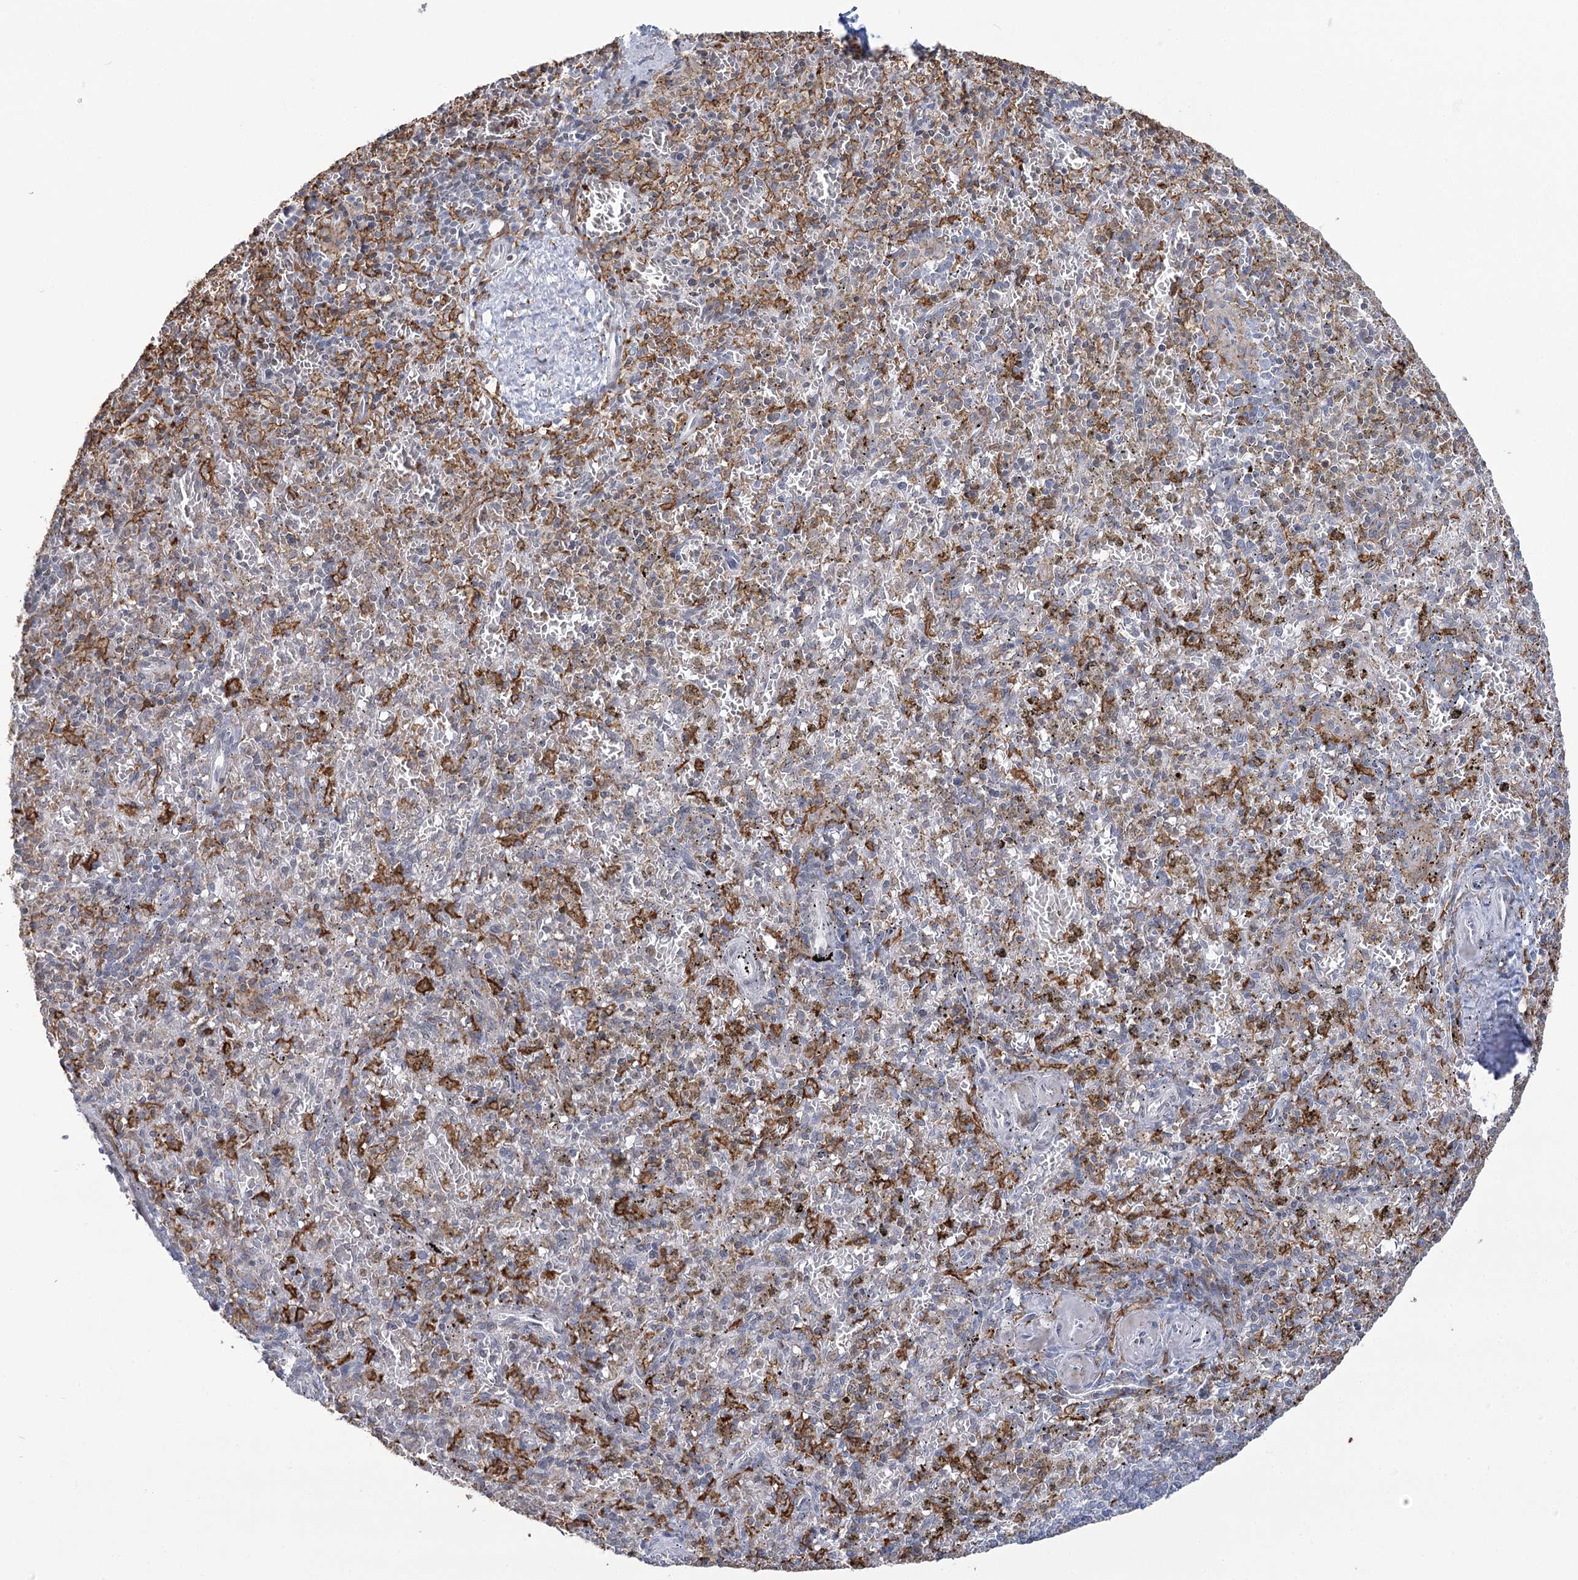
{"staining": {"intensity": "moderate", "quantity": "<25%", "location": "cytoplasmic/membranous"}, "tissue": "spleen", "cell_type": "Cells in red pulp", "image_type": "normal", "snomed": [{"axis": "morphology", "description": "Normal tissue, NOS"}, {"axis": "topography", "description": "Spleen"}], "caption": "DAB (3,3'-diaminobenzidine) immunohistochemical staining of unremarkable human spleen exhibits moderate cytoplasmic/membranous protein positivity in approximately <25% of cells in red pulp.", "gene": "C11orf1", "patient": {"sex": "male", "age": 72}}